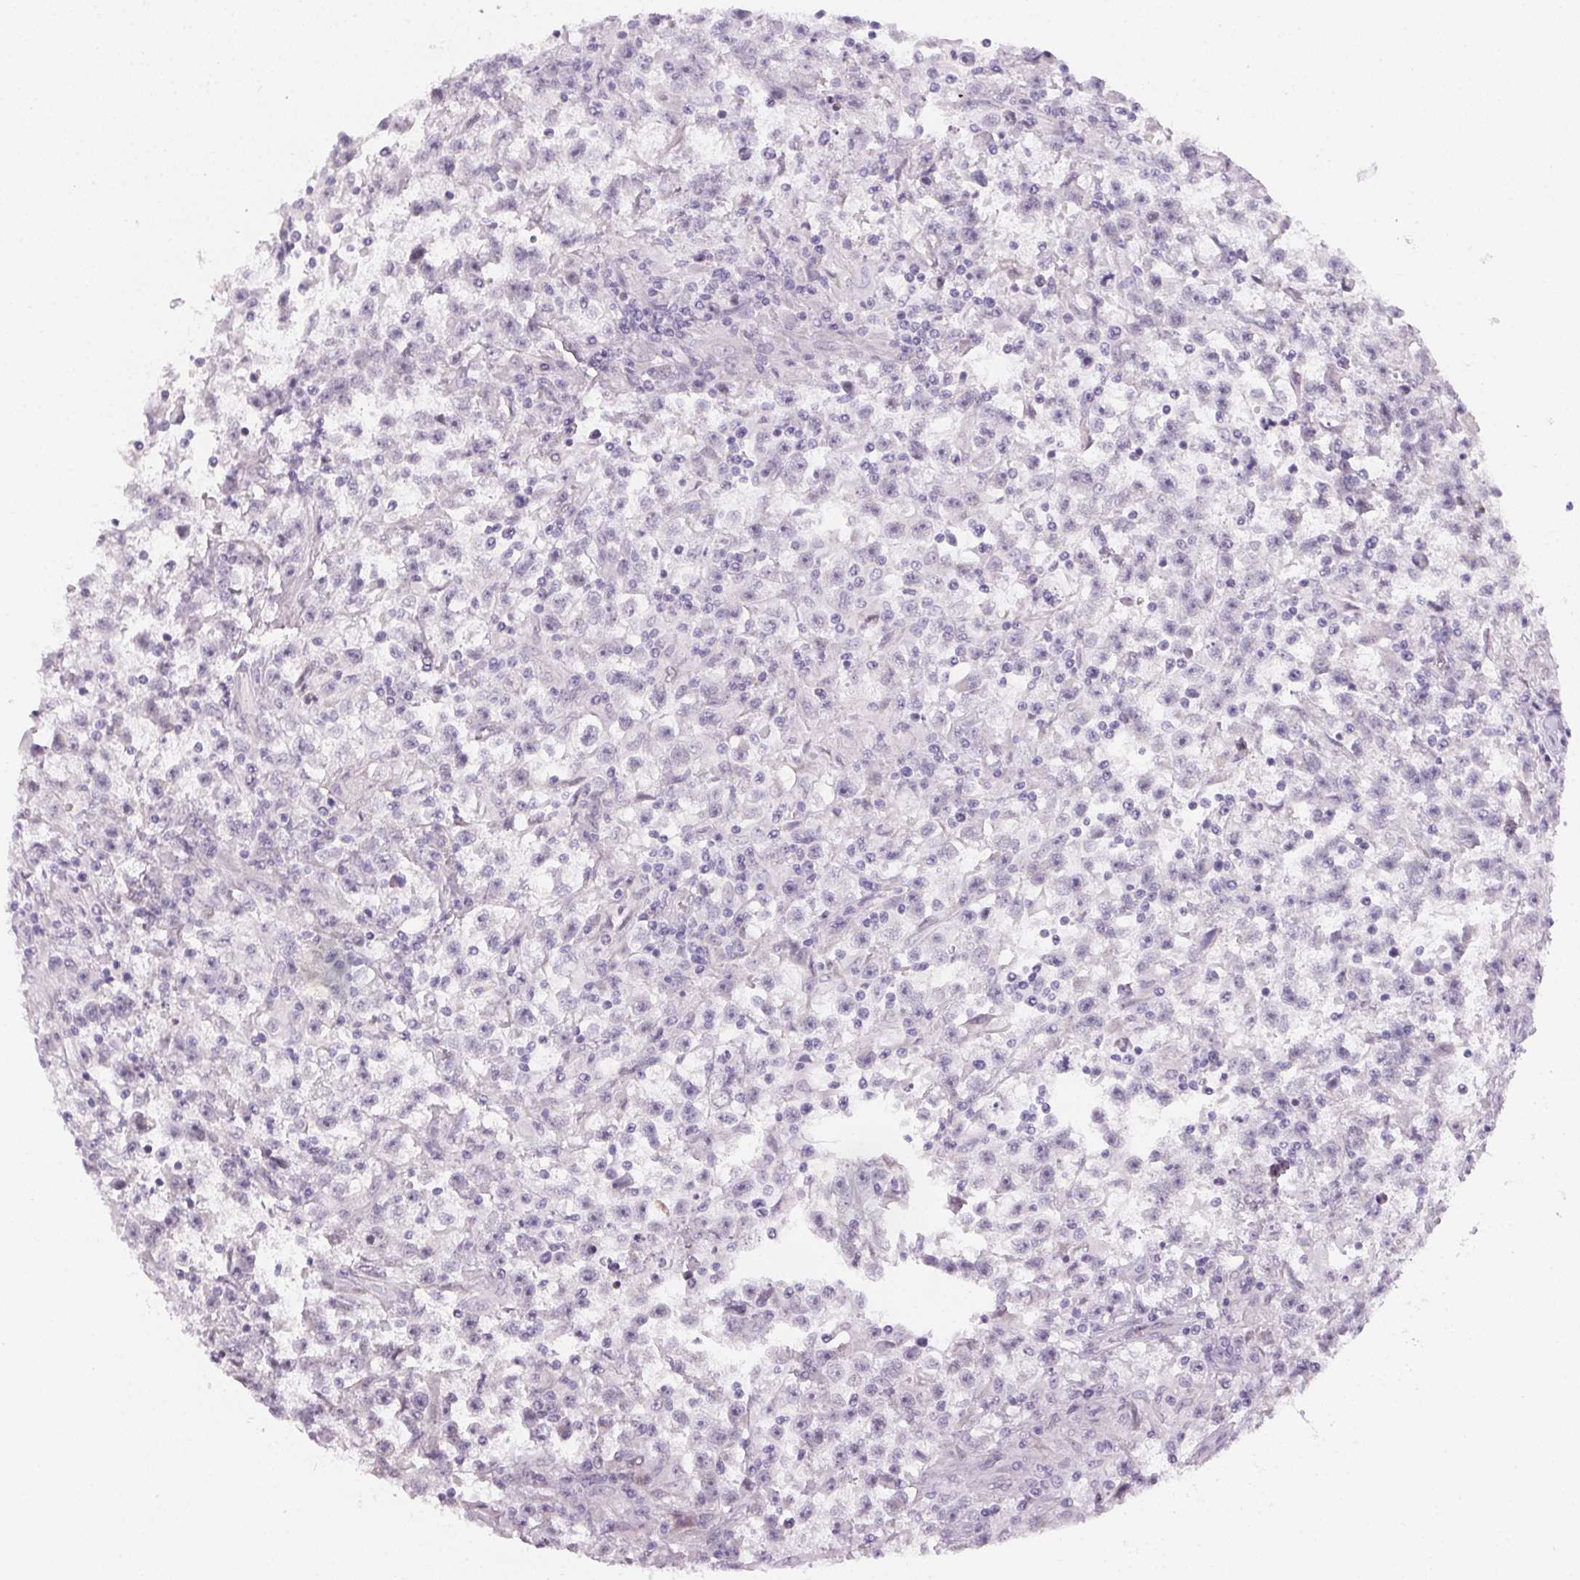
{"staining": {"intensity": "negative", "quantity": "none", "location": "none"}, "tissue": "testis cancer", "cell_type": "Tumor cells", "image_type": "cancer", "snomed": [{"axis": "morphology", "description": "Seminoma, NOS"}, {"axis": "topography", "description": "Testis"}], "caption": "Image shows no significant protein positivity in tumor cells of testis cancer.", "gene": "CCDC96", "patient": {"sex": "male", "age": 31}}